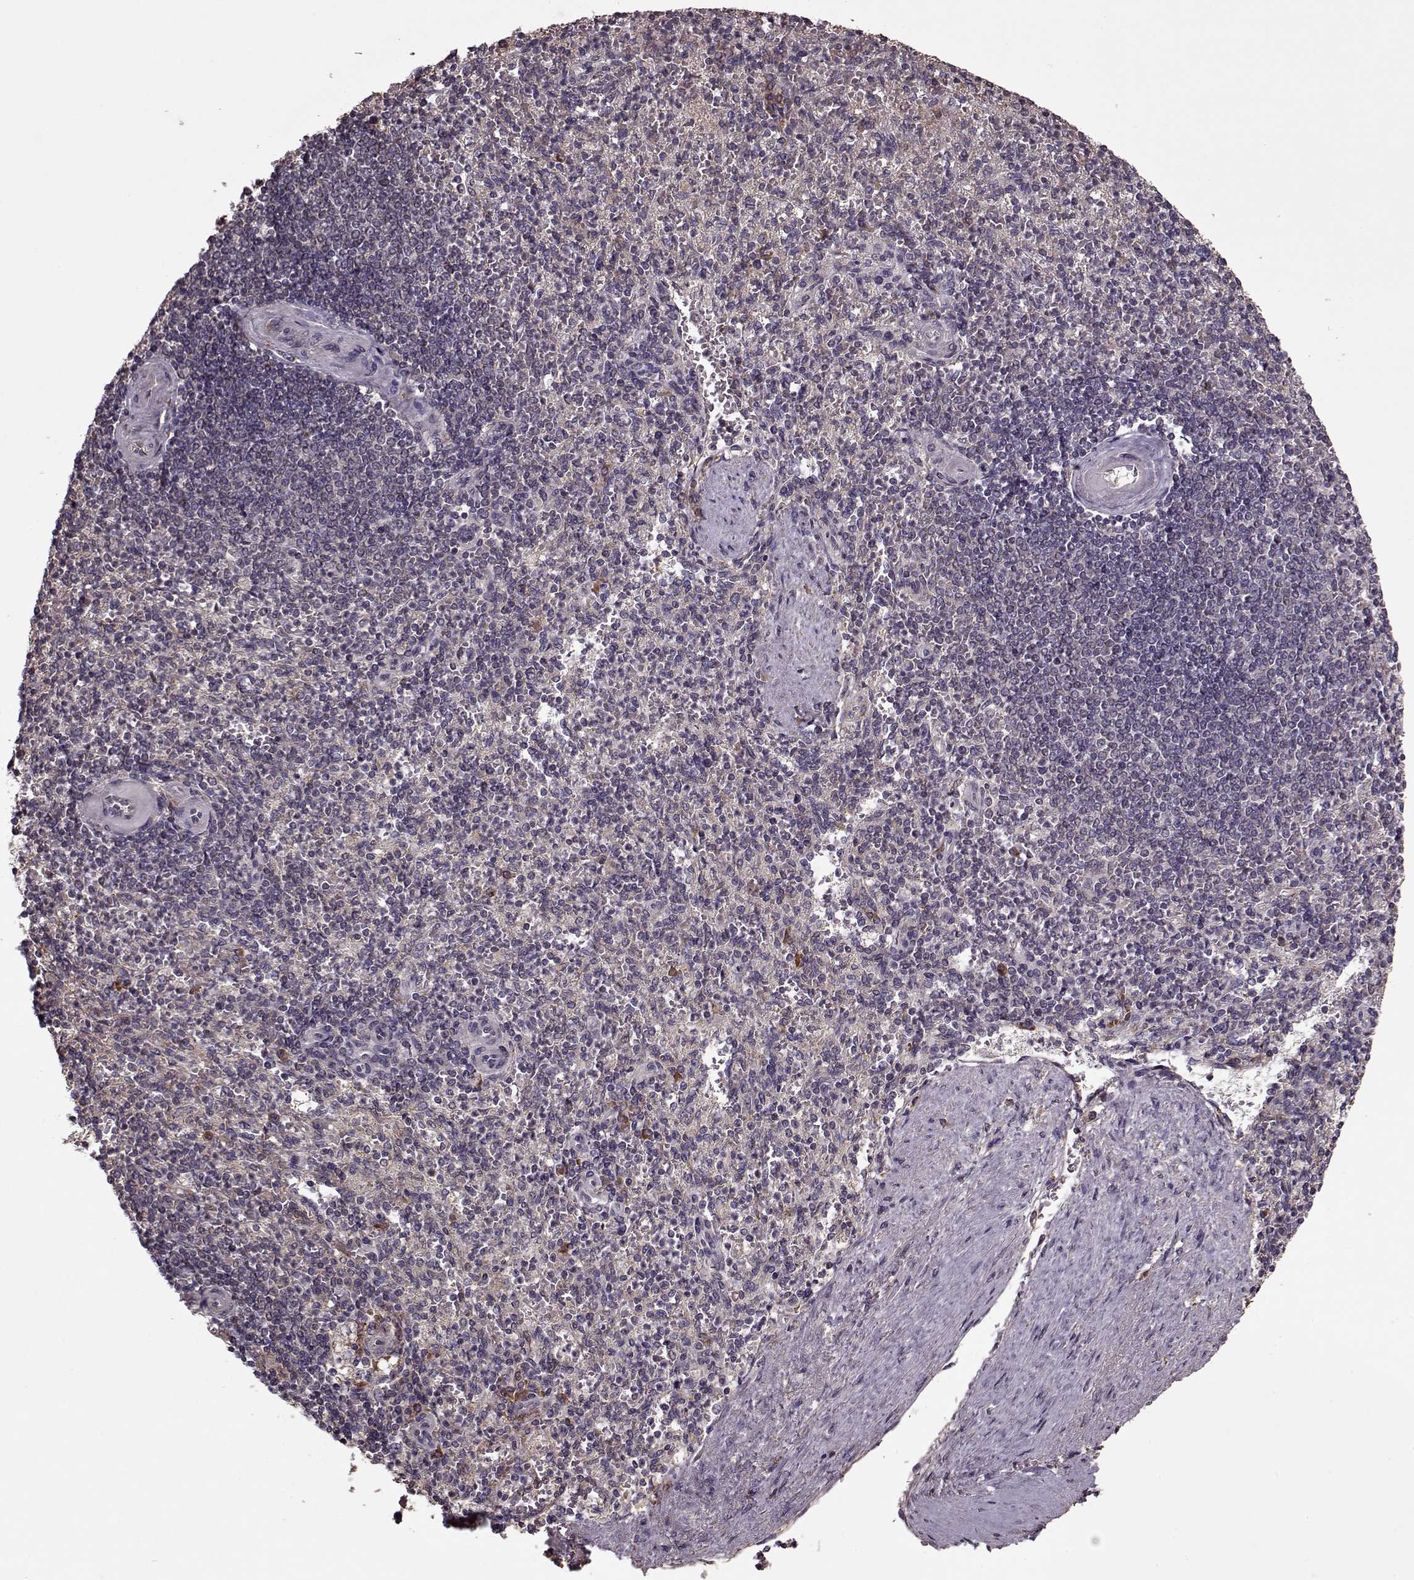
{"staining": {"intensity": "strong", "quantity": "<25%", "location": "cytoplasmic/membranous"}, "tissue": "spleen", "cell_type": "Cells in red pulp", "image_type": "normal", "snomed": [{"axis": "morphology", "description": "Normal tissue, NOS"}, {"axis": "topography", "description": "Spleen"}], "caption": "Unremarkable spleen demonstrates strong cytoplasmic/membranous expression in approximately <25% of cells in red pulp, visualized by immunohistochemistry.", "gene": "IMMP1L", "patient": {"sex": "female", "age": 74}}